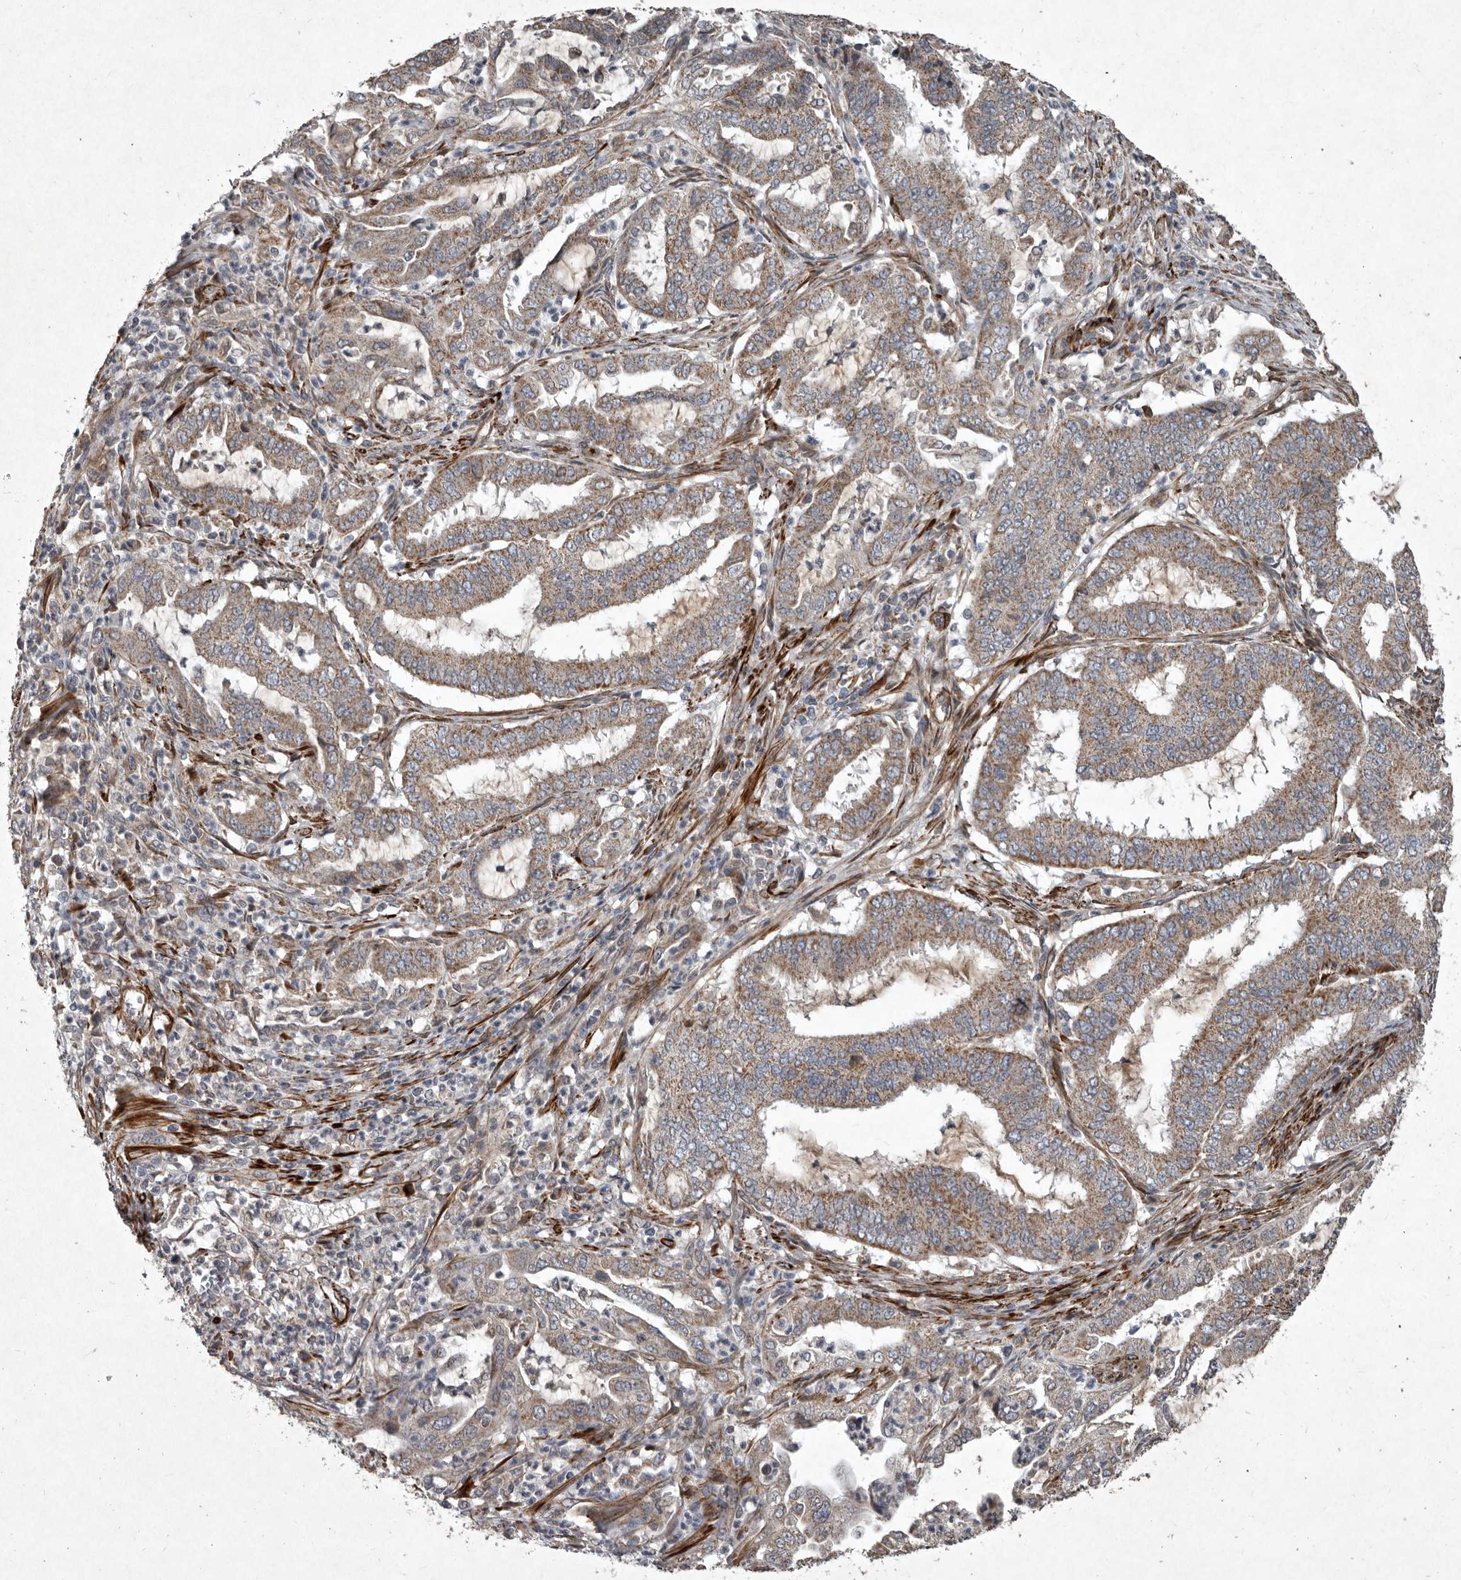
{"staining": {"intensity": "moderate", "quantity": ">75%", "location": "cytoplasmic/membranous"}, "tissue": "endometrial cancer", "cell_type": "Tumor cells", "image_type": "cancer", "snomed": [{"axis": "morphology", "description": "Adenocarcinoma, NOS"}, {"axis": "topography", "description": "Endometrium"}], "caption": "Immunohistochemistry (DAB) staining of endometrial cancer demonstrates moderate cytoplasmic/membranous protein positivity in about >75% of tumor cells.", "gene": "MRPS15", "patient": {"sex": "female", "age": 51}}